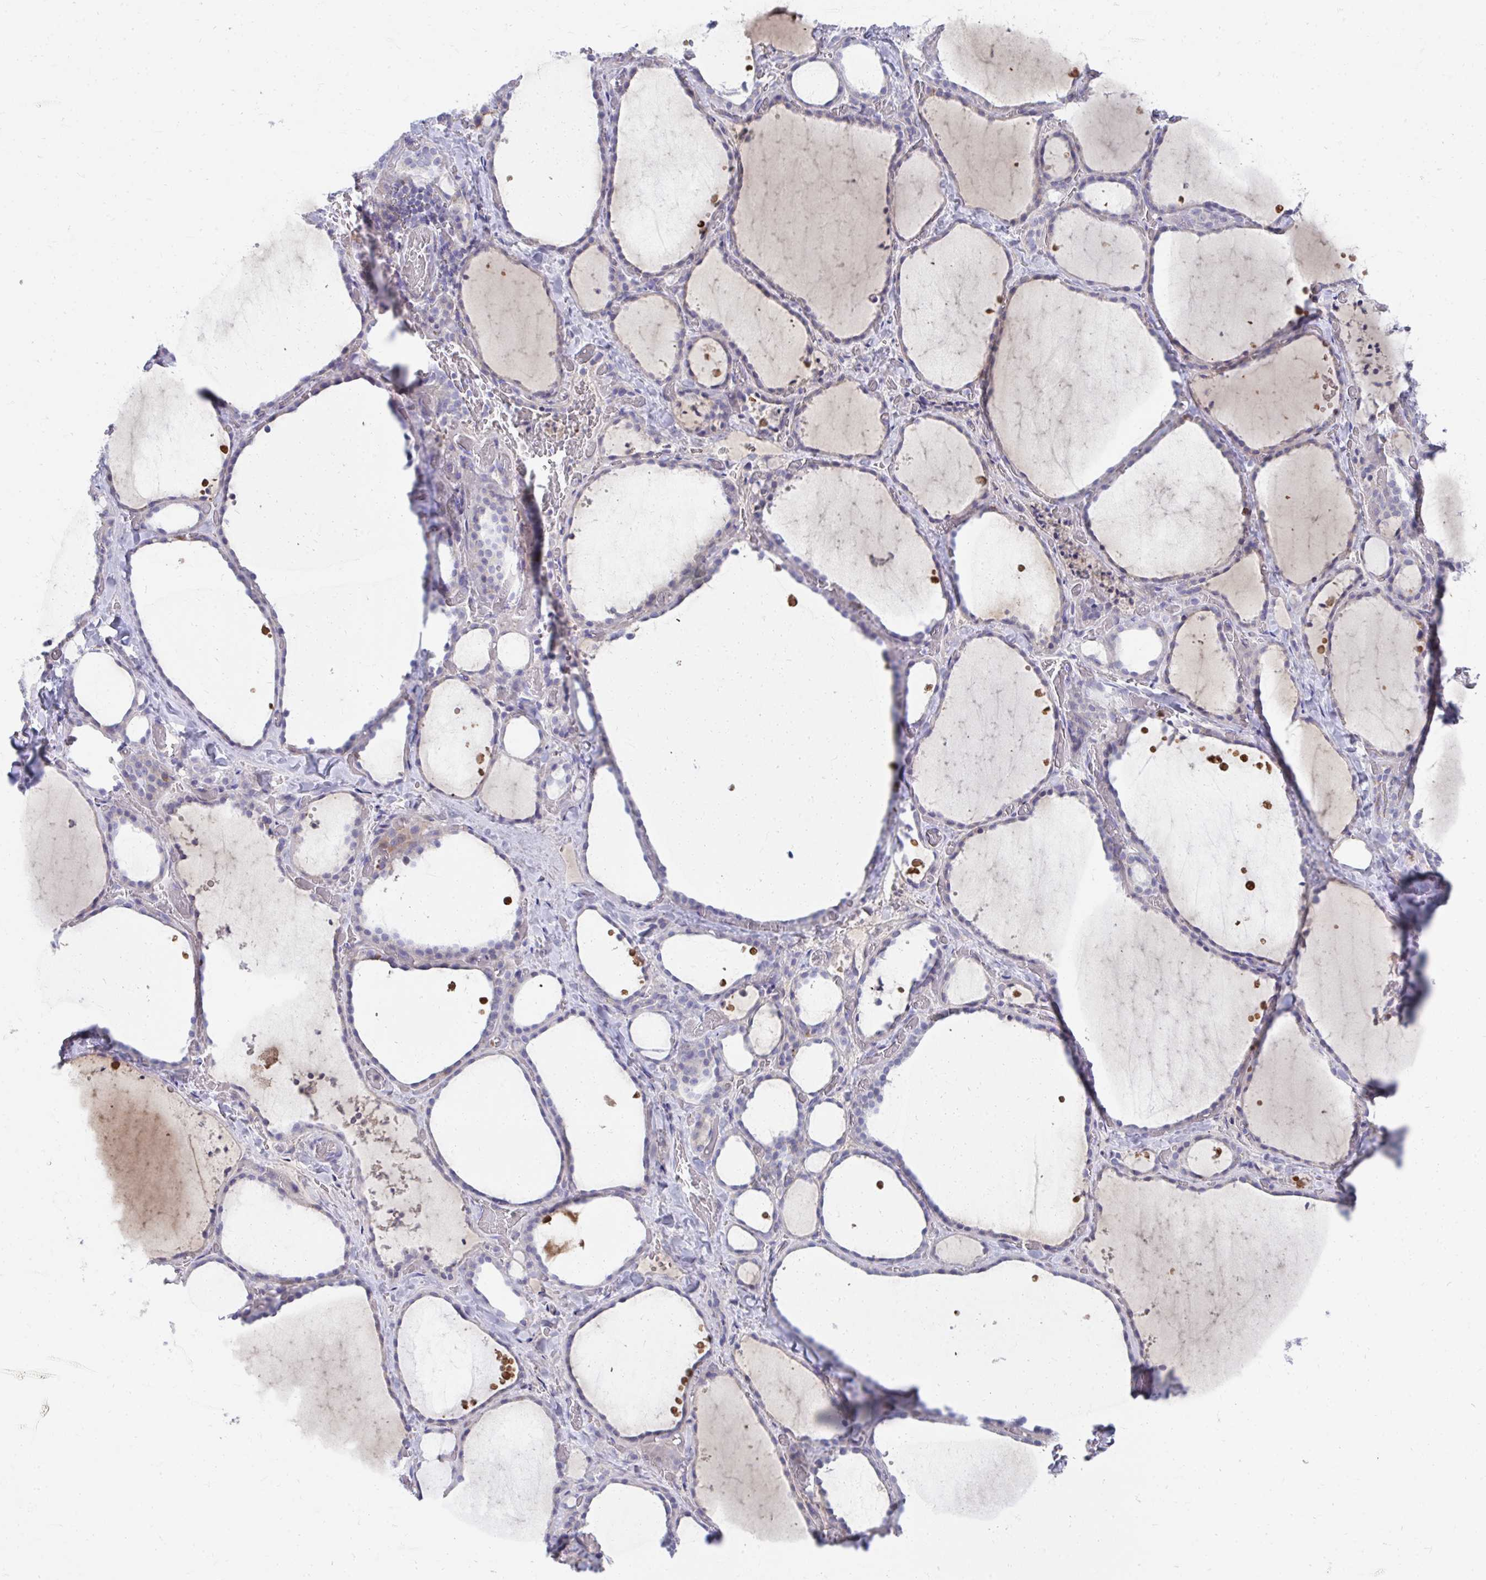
{"staining": {"intensity": "weak", "quantity": "25%-75%", "location": "cytoplasmic/membranous"}, "tissue": "thyroid gland", "cell_type": "Glandular cells", "image_type": "normal", "snomed": [{"axis": "morphology", "description": "Normal tissue, NOS"}, {"axis": "topography", "description": "Thyroid gland"}], "caption": "A brown stain highlights weak cytoplasmic/membranous staining of a protein in glandular cells of unremarkable human thyroid gland. The staining was performed using DAB (3,3'-diaminobenzidine), with brown indicating positive protein expression. Nuclei are stained blue with hematoxylin.", "gene": "PRRG3", "patient": {"sex": "female", "age": 36}}